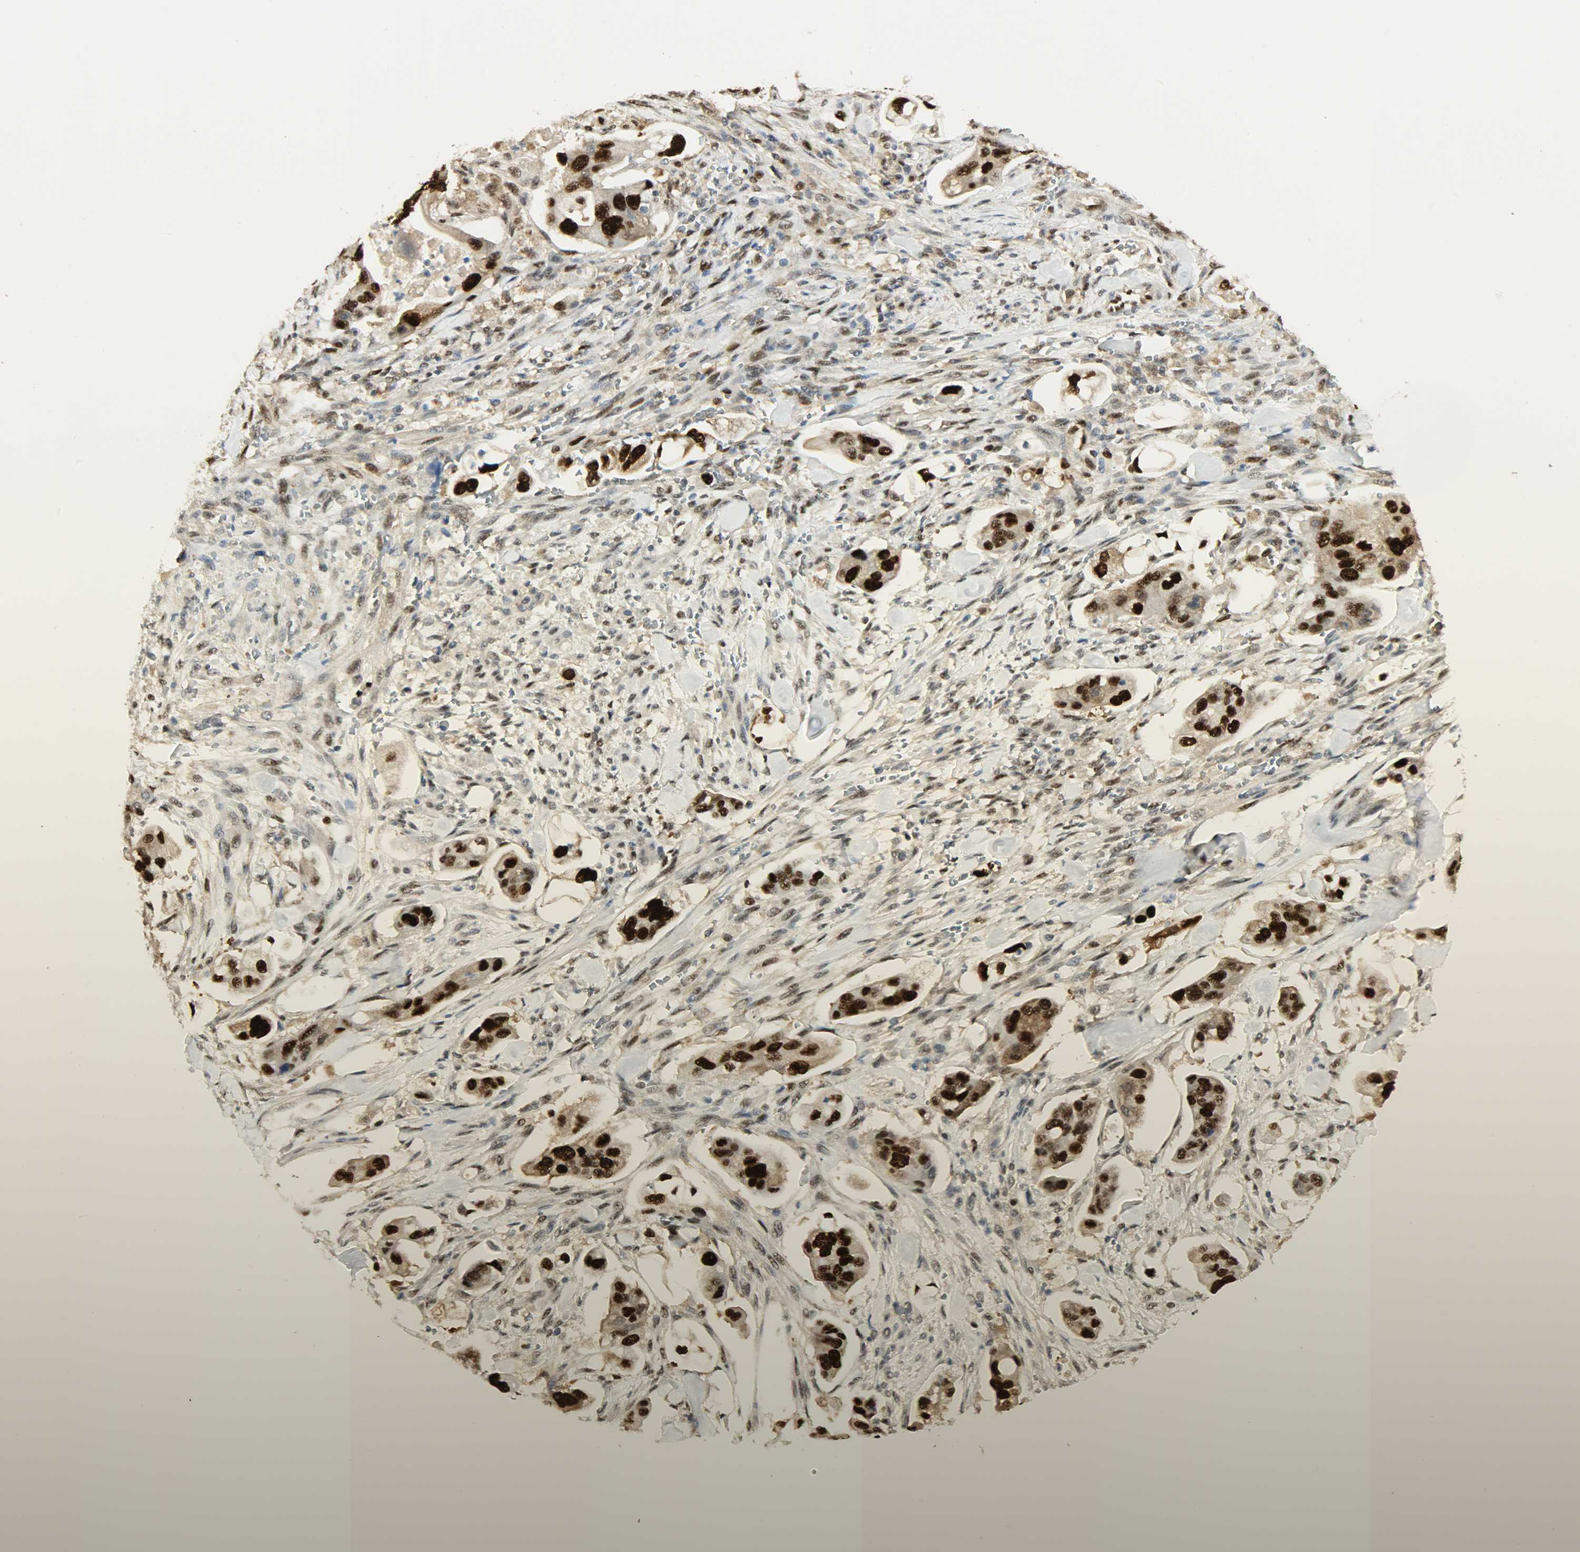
{"staining": {"intensity": "strong", "quantity": ">75%", "location": "nuclear"}, "tissue": "stomach cancer", "cell_type": "Tumor cells", "image_type": "cancer", "snomed": [{"axis": "morphology", "description": "Adenocarcinoma, NOS"}, {"axis": "topography", "description": "Stomach"}], "caption": "Human stomach cancer stained with a protein marker exhibits strong staining in tumor cells.", "gene": "NPEPL1", "patient": {"sex": "male", "age": 62}}